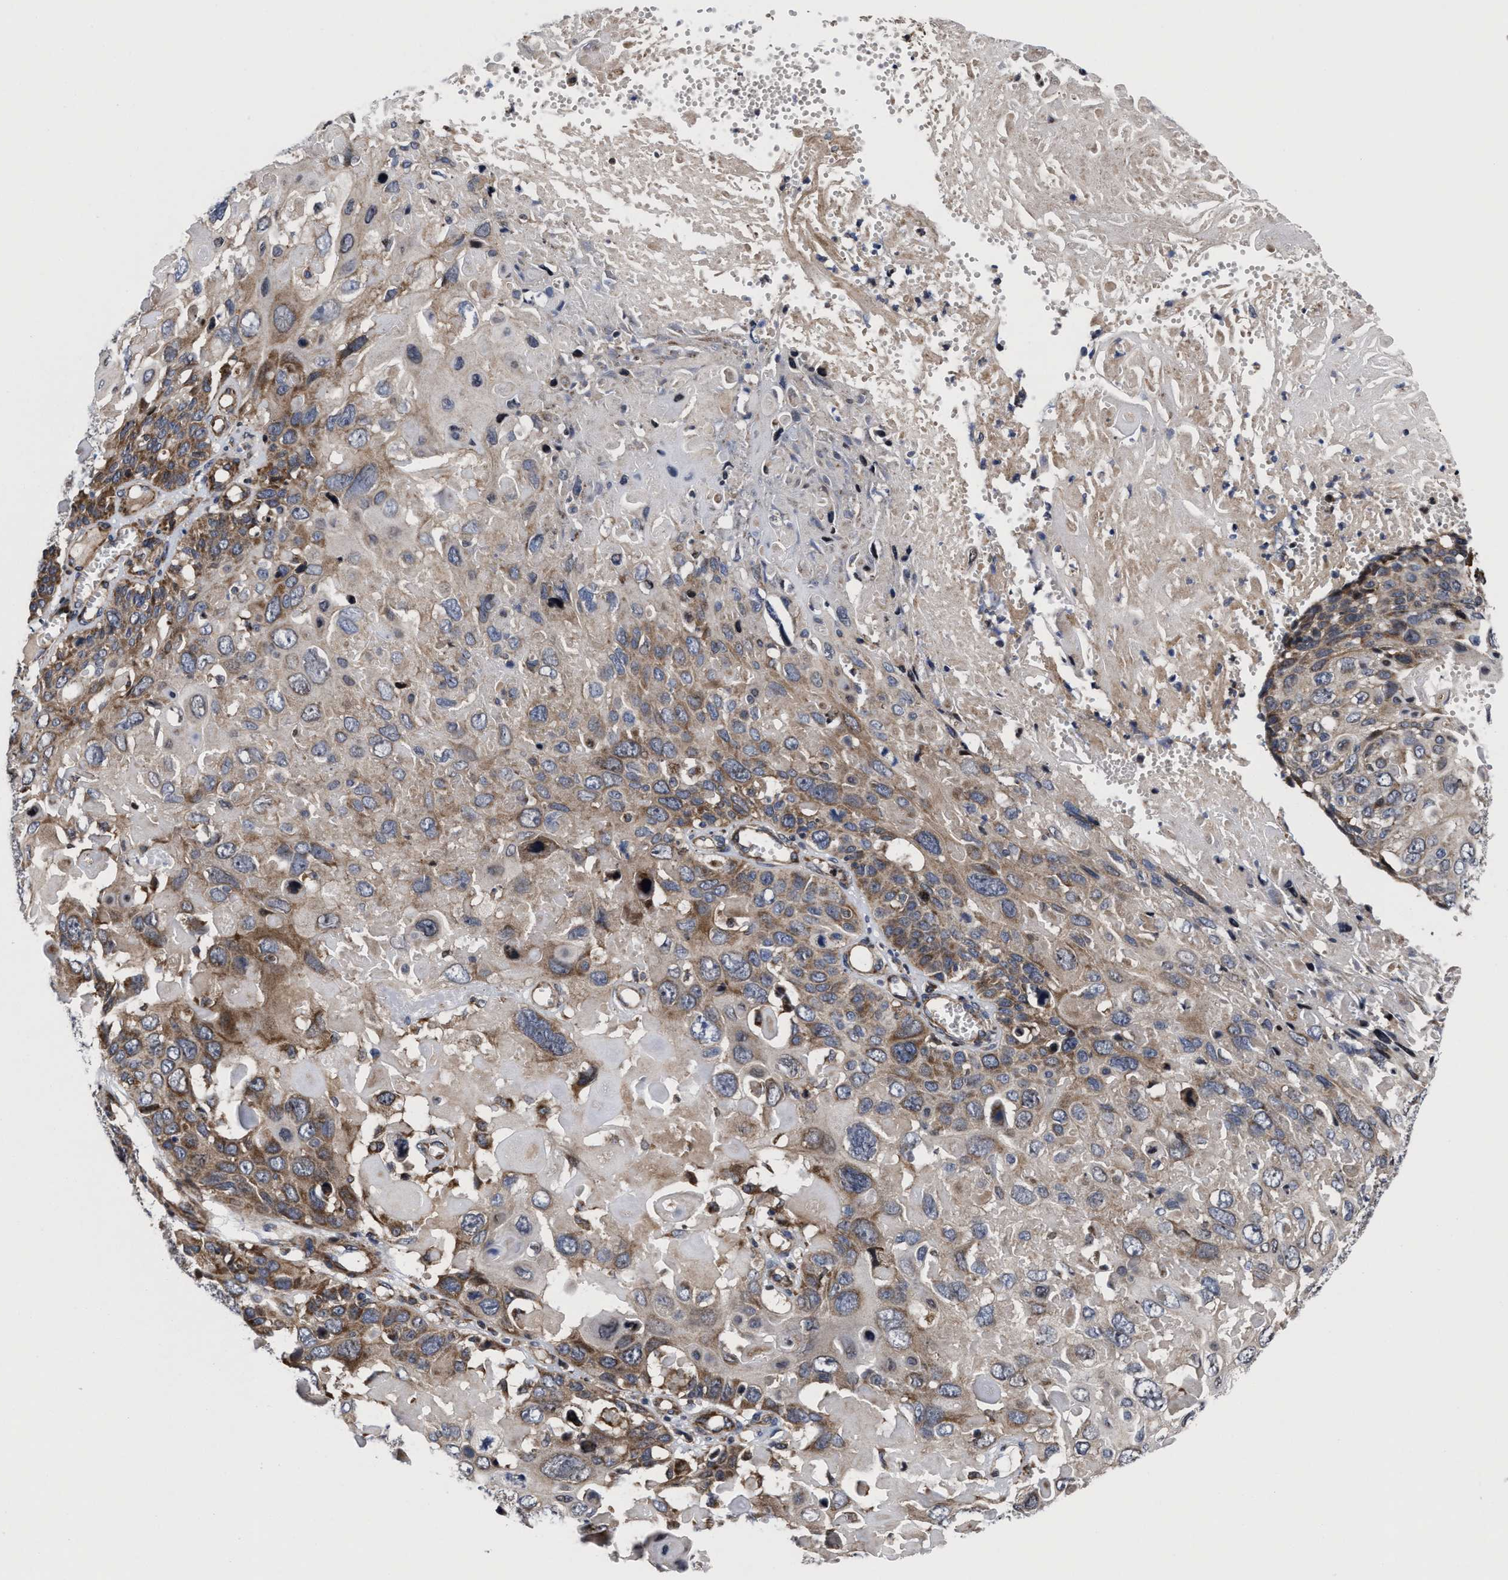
{"staining": {"intensity": "moderate", "quantity": ">75%", "location": "cytoplasmic/membranous"}, "tissue": "cervical cancer", "cell_type": "Tumor cells", "image_type": "cancer", "snomed": [{"axis": "morphology", "description": "Squamous cell carcinoma, NOS"}, {"axis": "topography", "description": "Cervix"}], "caption": "Tumor cells show medium levels of moderate cytoplasmic/membranous expression in approximately >75% of cells in human cervical cancer.", "gene": "MRPL50", "patient": {"sex": "female", "age": 74}}